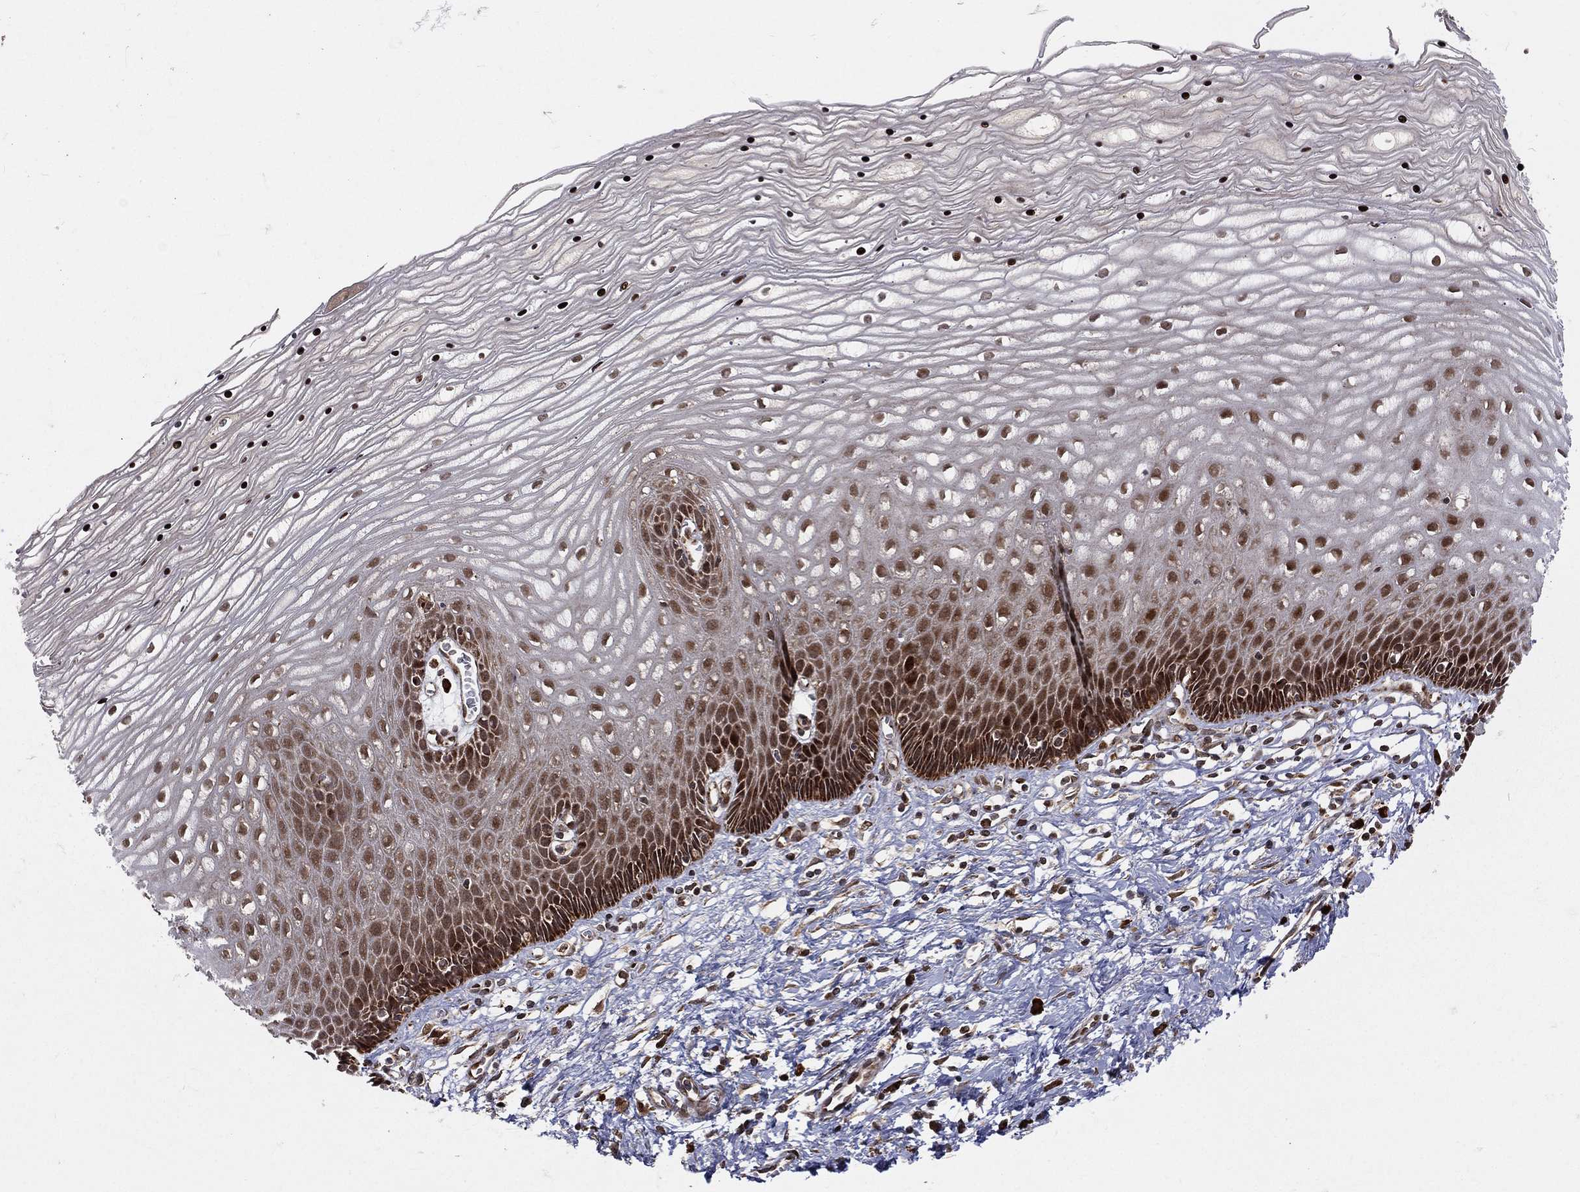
{"staining": {"intensity": "moderate", "quantity": ">75%", "location": "cytoplasmic/membranous"}, "tissue": "cervix", "cell_type": "Glandular cells", "image_type": "normal", "snomed": [{"axis": "morphology", "description": "Normal tissue, NOS"}, {"axis": "topography", "description": "Cervix"}], "caption": "Approximately >75% of glandular cells in benign human cervix exhibit moderate cytoplasmic/membranous protein staining as visualized by brown immunohistochemical staining.", "gene": "MDM2", "patient": {"sex": "female", "age": 35}}